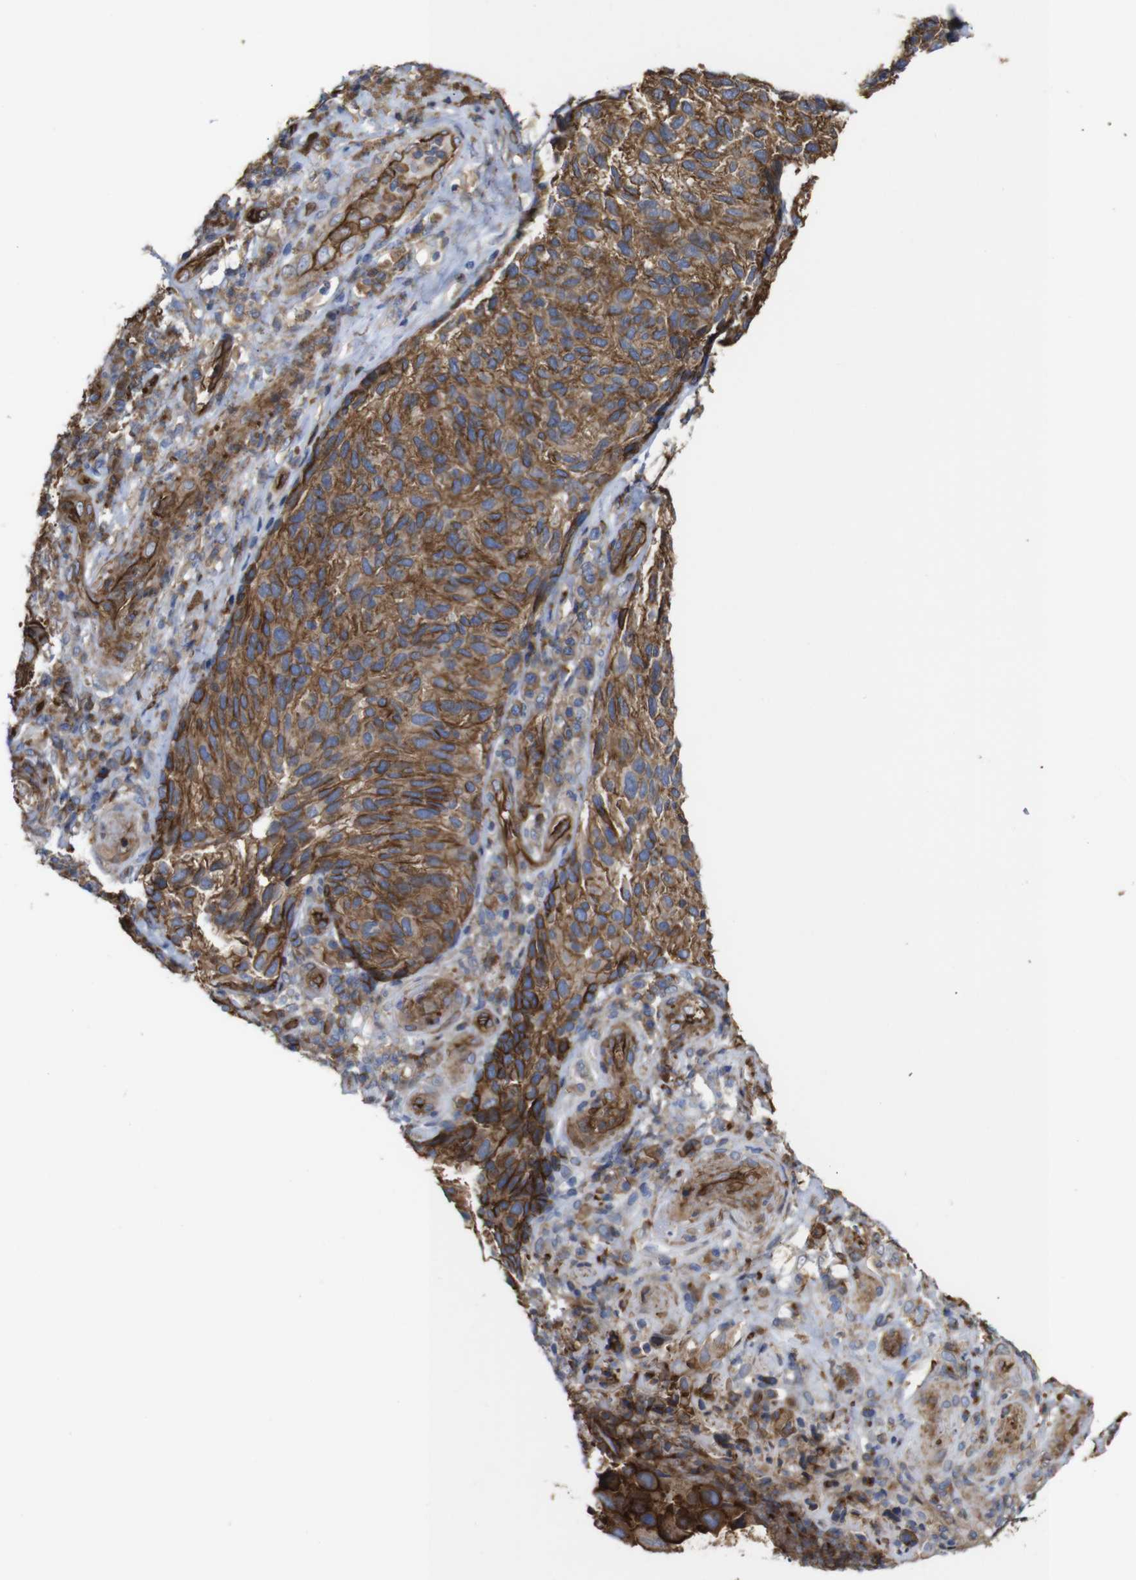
{"staining": {"intensity": "moderate", "quantity": ">75%", "location": "cytoplasmic/membranous"}, "tissue": "melanoma", "cell_type": "Tumor cells", "image_type": "cancer", "snomed": [{"axis": "morphology", "description": "Malignant melanoma, NOS"}, {"axis": "topography", "description": "Skin"}], "caption": "IHC photomicrograph of malignant melanoma stained for a protein (brown), which exhibits medium levels of moderate cytoplasmic/membranous positivity in approximately >75% of tumor cells.", "gene": "SPTBN1", "patient": {"sex": "female", "age": 73}}